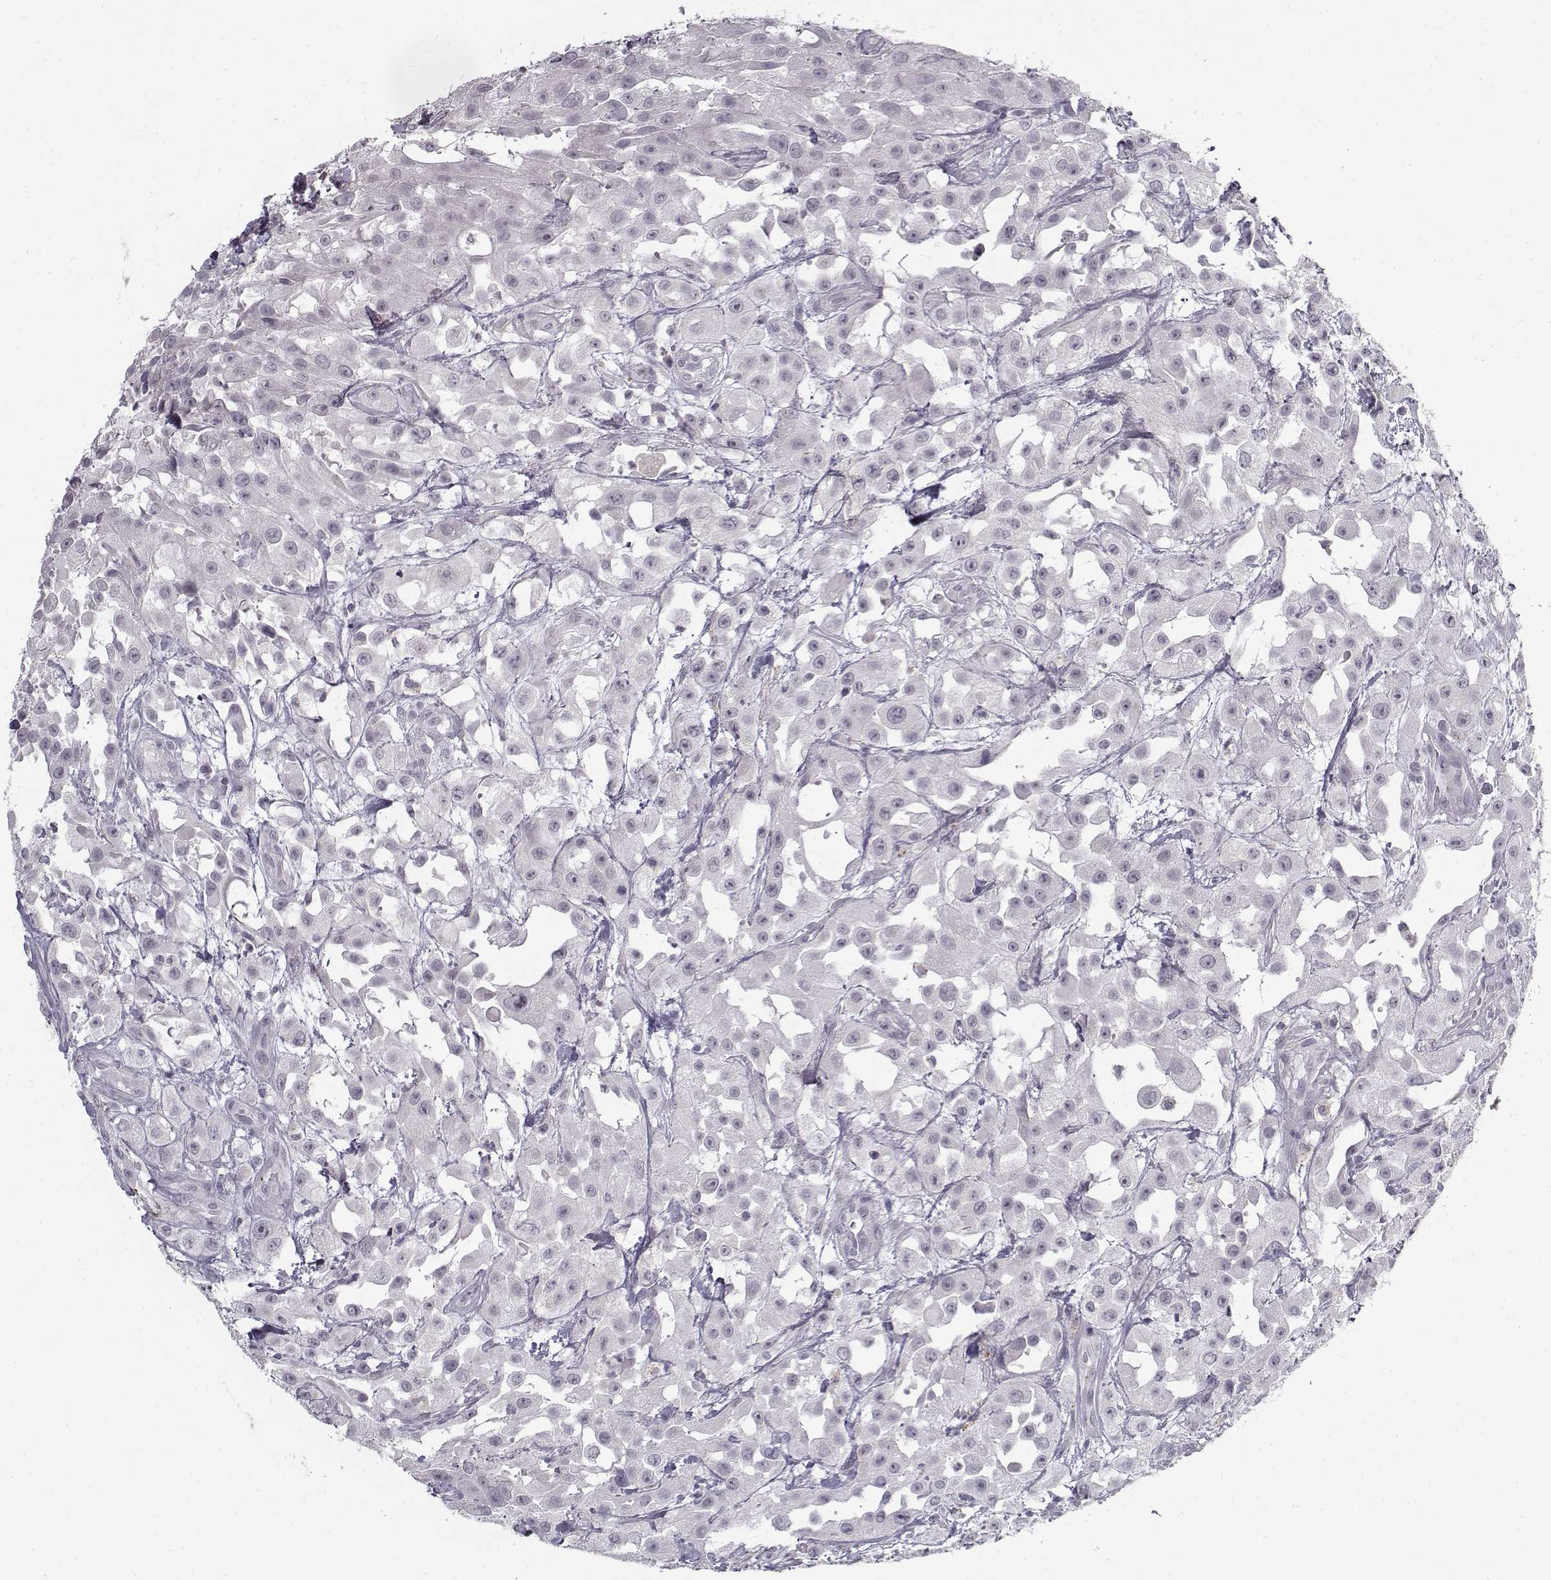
{"staining": {"intensity": "negative", "quantity": "none", "location": "none"}, "tissue": "urothelial cancer", "cell_type": "Tumor cells", "image_type": "cancer", "snomed": [{"axis": "morphology", "description": "Urothelial carcinoma, High grade"}, {"axis": "topography", "description": "Urinary bladder"}], "caption": "Urothelial cancer was stained to show a protein in brown. There is no significant expression in tumor cells. The staining is performed using DAB brown chromogen with nuclei counter-stained in using hematoxylin.", "gene": "SNCA", "patient": {"sex": "male", "age": 79}}